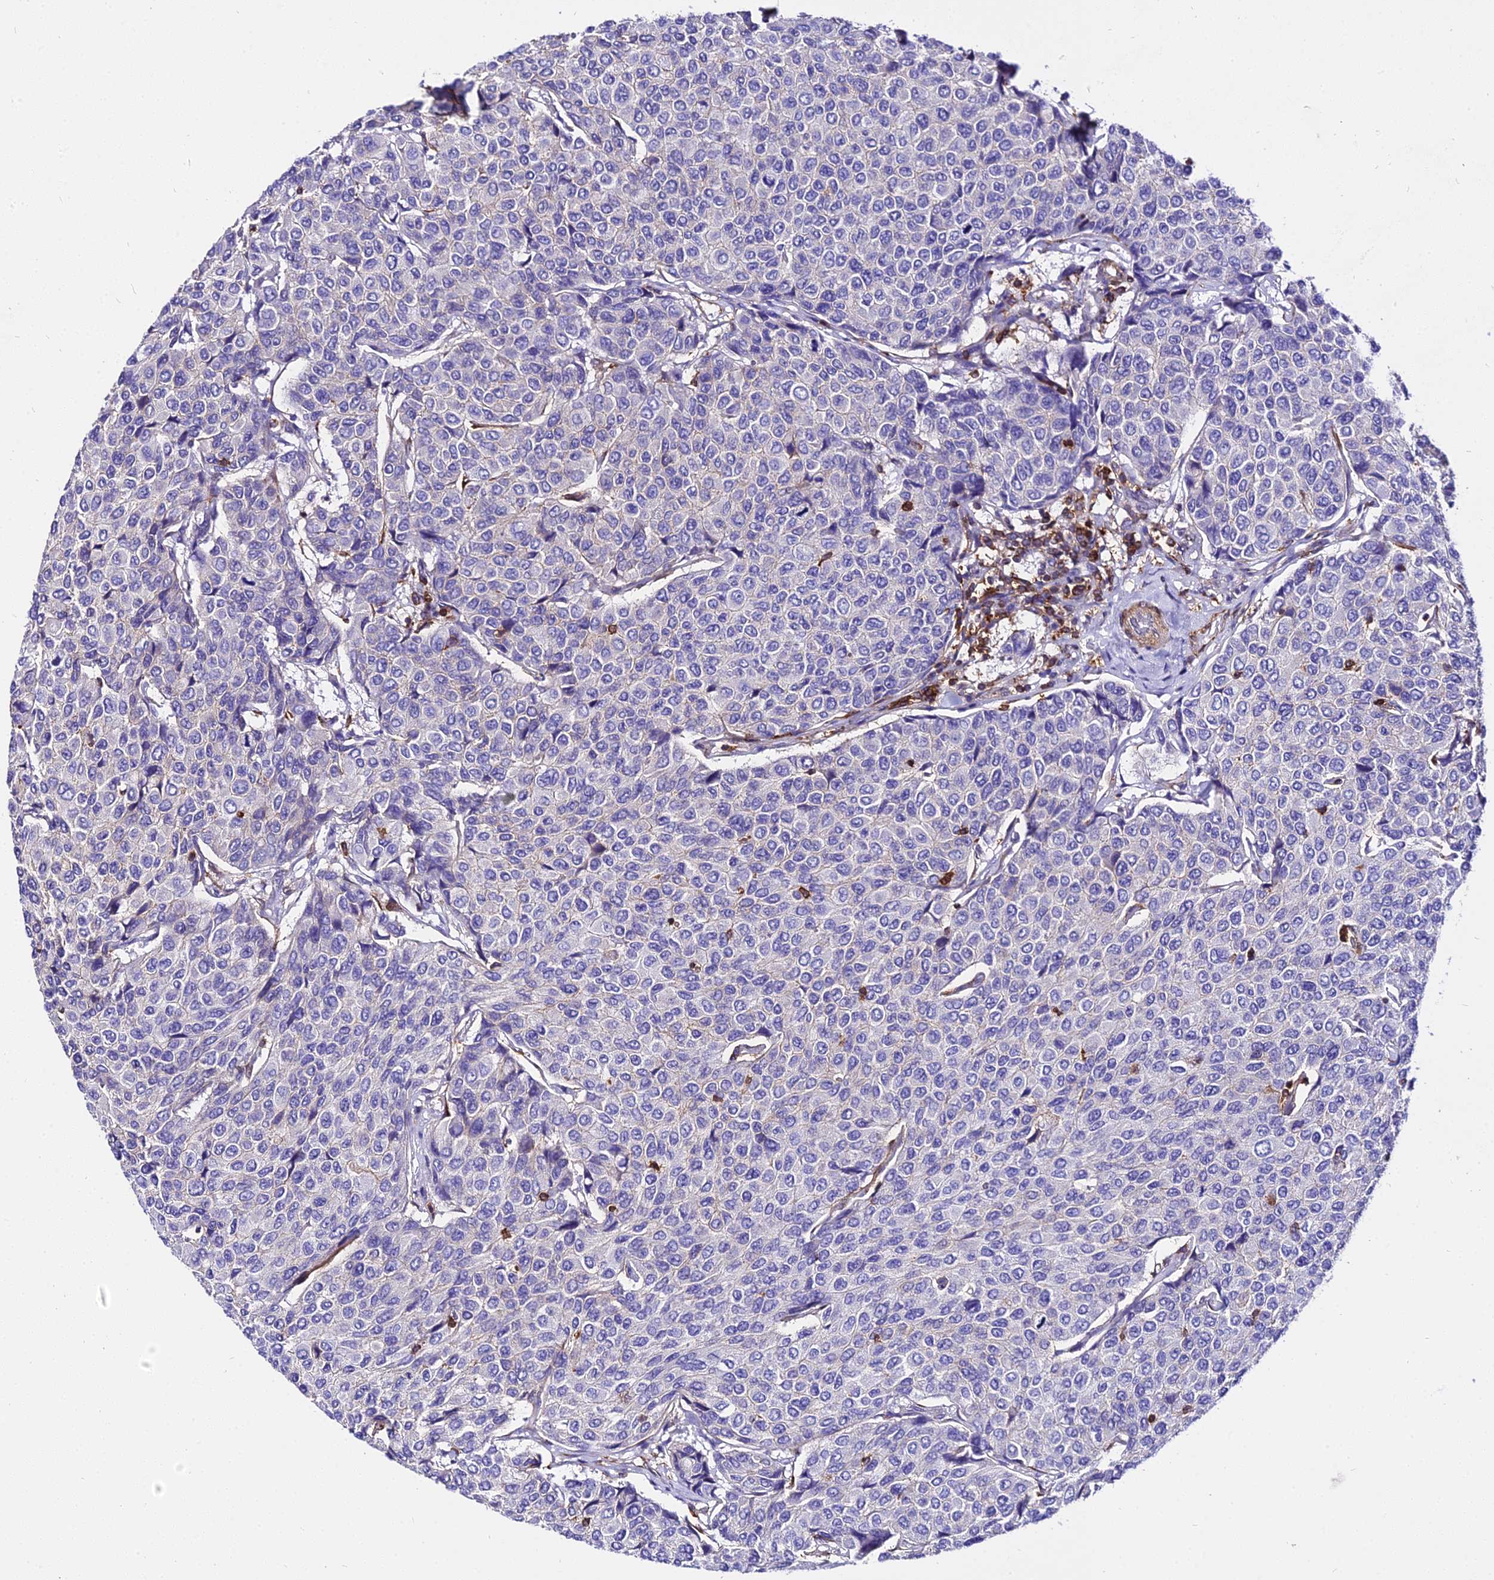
{"staining": {"intensity": "negative", "quantity": "none", "location": "none"}, "tissue": "breast cancer", "cell_type": "Tumor cells", "image_type": "cancer", "snomed": [{"axis": "morphology", "description": "Duct carcinoma"}, {"axis": "topography", "description": "Breast"}], "caption": "Photomicrograph shows no protein expression in tumor cells of intraductal carcinoma (breast) tissue.", "gene": "CSRP1", "patient": {"sex": "female", "age": 55}}